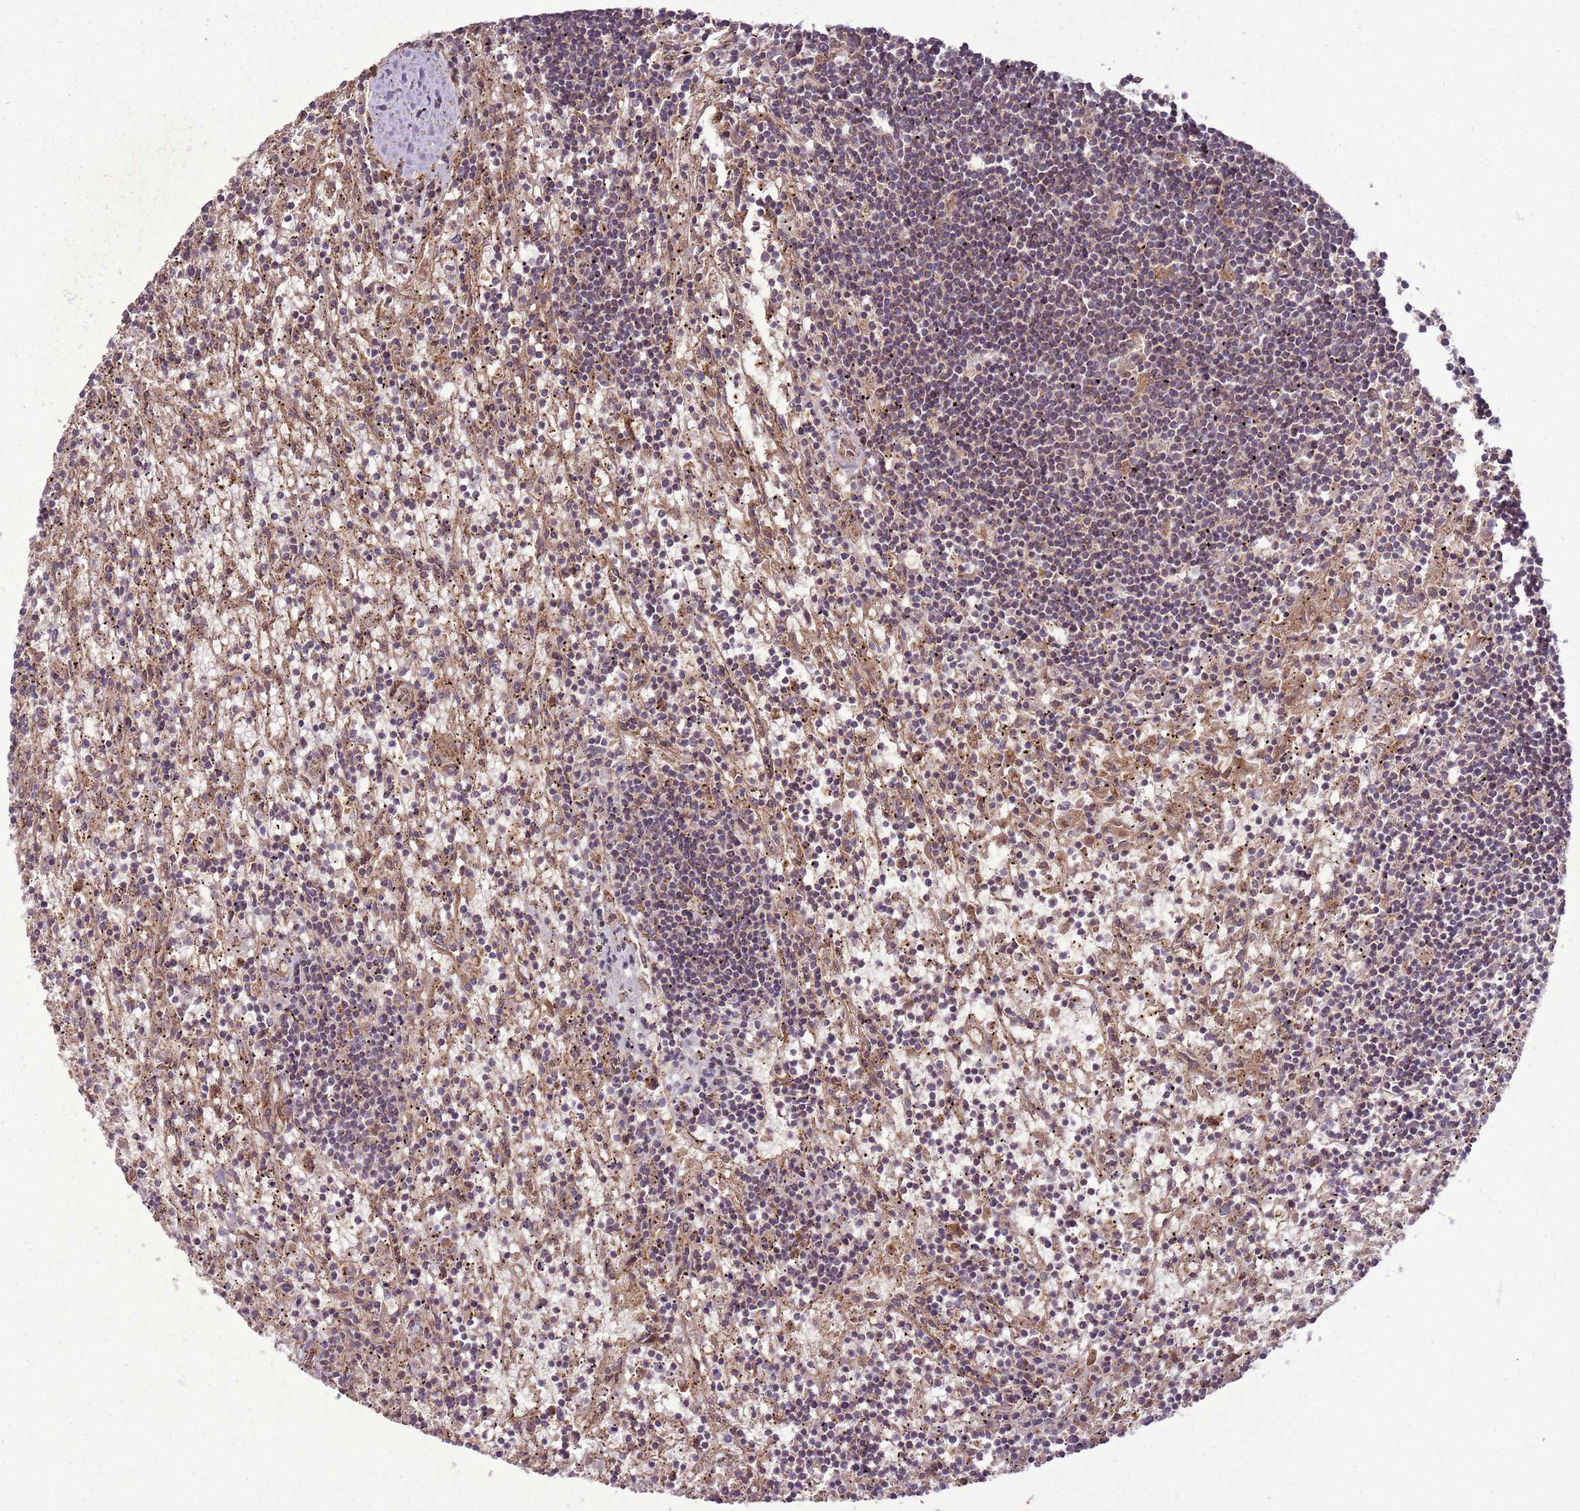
{"staining": {"intensity": "weak", "quantity": "25%-75%", "location": "cytoplasmic/membranous"}, "tissue": "lymphoma", "cell_type": "Tumor cells", "image_type": "cancer", "snomed": [{"axis": "morphology", "description": "Malignant lymphoma, non-Hodgkin's type, Low grade"}, {"axis": "topography", "description": "Spleen"}], "caption": "Brown immunohistochemical staining in human lymphoma reveals weak cytoplasmic/membranous staining in about 25%-75% of tumor cells.", "gene": "ANKRD24", "patient": {"sex": "male", "age": 76}}